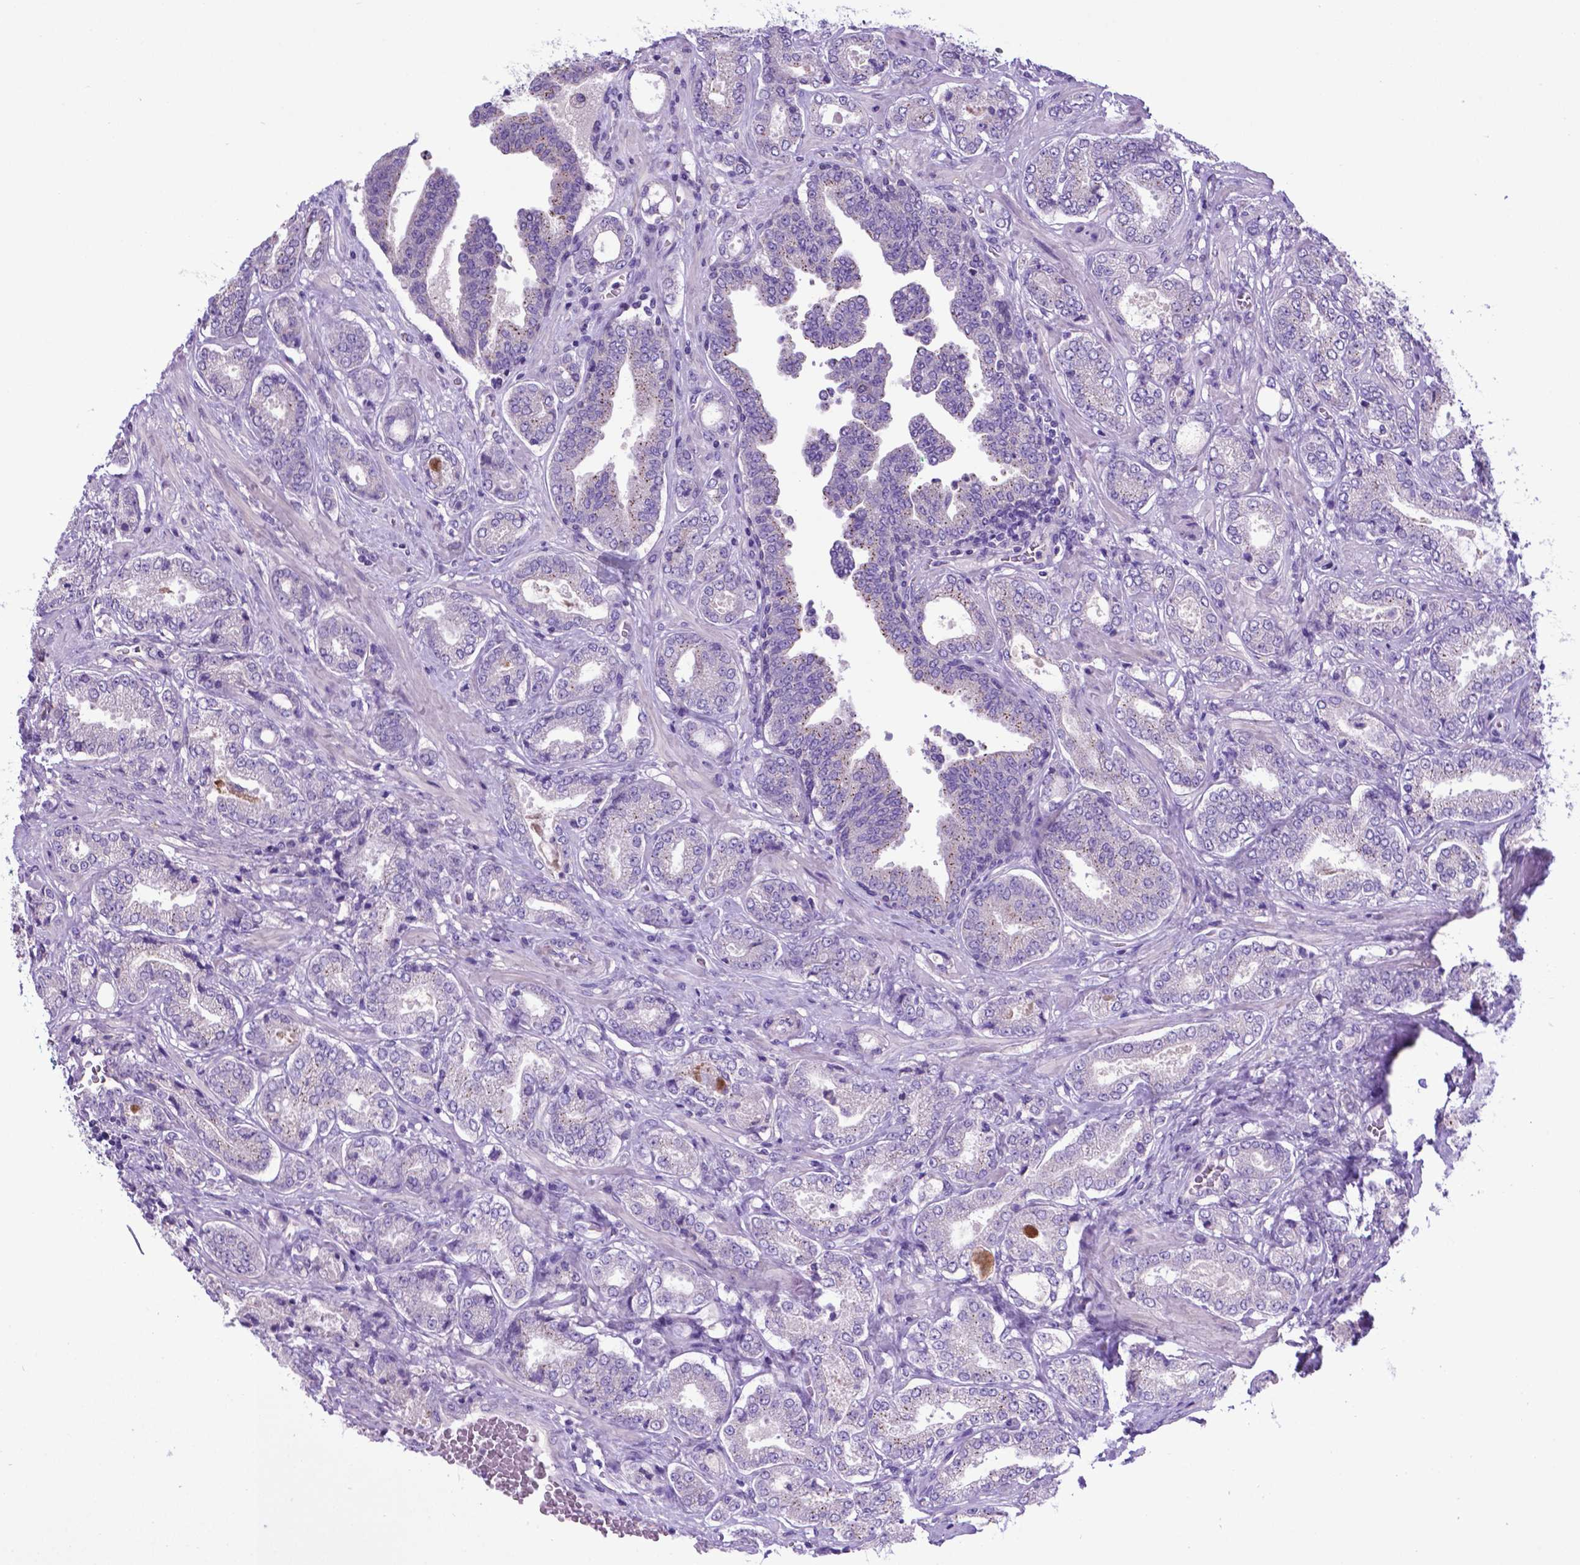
{"staining": {"intensity": "negative", "quantity": "none", "location": "none"}, "tissue": "prostate cancer", "cell_type": "Tumor cells", "image_type": "cancer", "snomed": [{"axis": "morphology", "description": "Adenocarcinoma, NOS"}, {"axis": "topography", "description": "Prostate"}], "caption": "Immunohistochemistry (IHC) of human prostate cancer (adenocarcinoma) shows no staining in tumor cells.", "gene": "ADRA2B", "patient": {"sex": "male", "age": 64}}